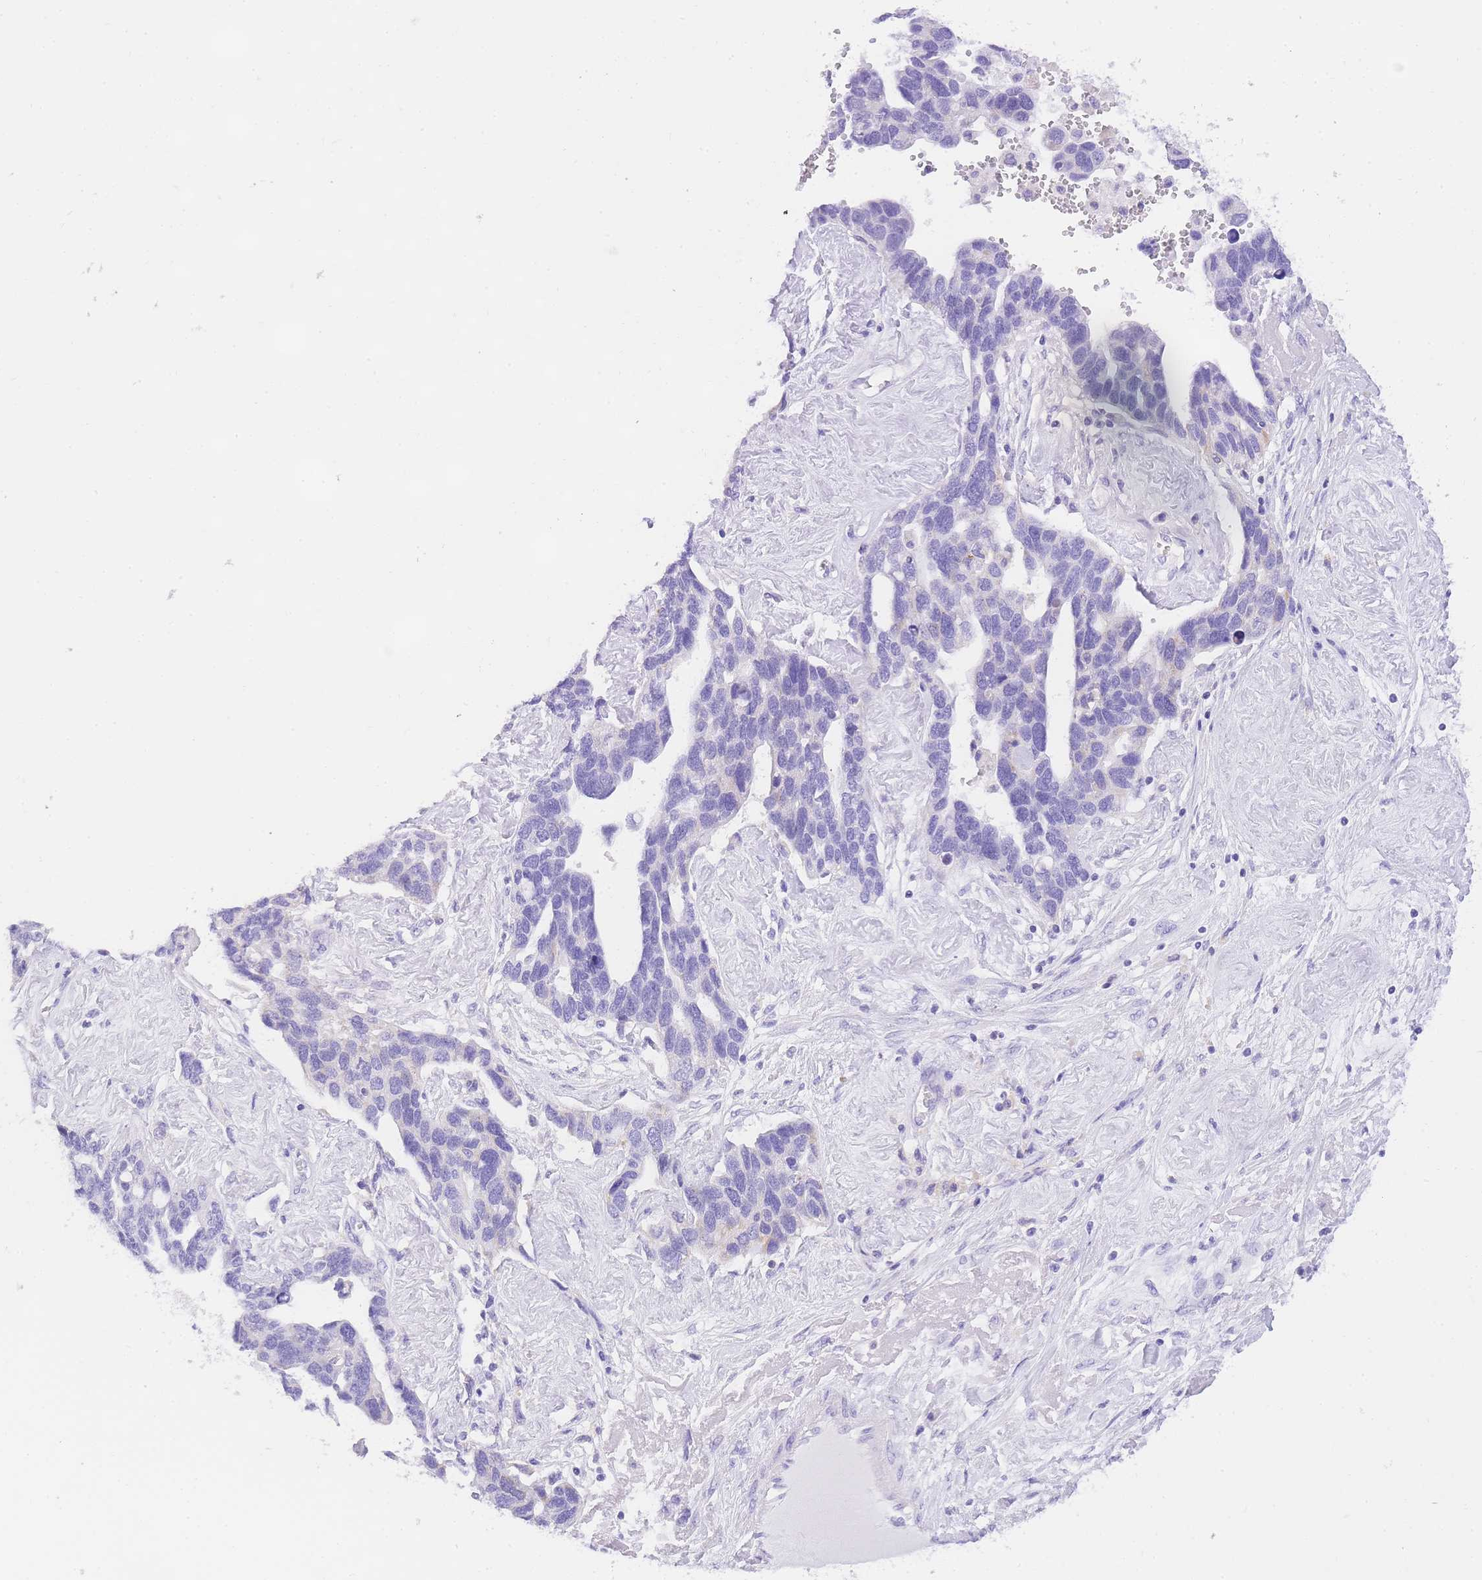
{"staining": {"intensity": "negative", "quantity": "none", "location": "none"}, "tissue": "ovarian cancer", "cell_type": "Tumor cells", "image_type": "cancer", "snomed": [{"axis": "morphology", "description": "Cystadenocarcinoma, serous, NOS"}, {"axis": "topography", "description": "Ovary"}], "caption": "Micrograph shows no protein expression in tumor cells of serous cystadenocarcinoma (ovarian) tissue. (Stains: DAB (3,3'-diaminobenzidine) IHC with hematoxylin counter stain, Microscopy: brightfield microscopy at high magnification).", "gene": "NKD2", "patient": {"sex": "female", "age": 54}}